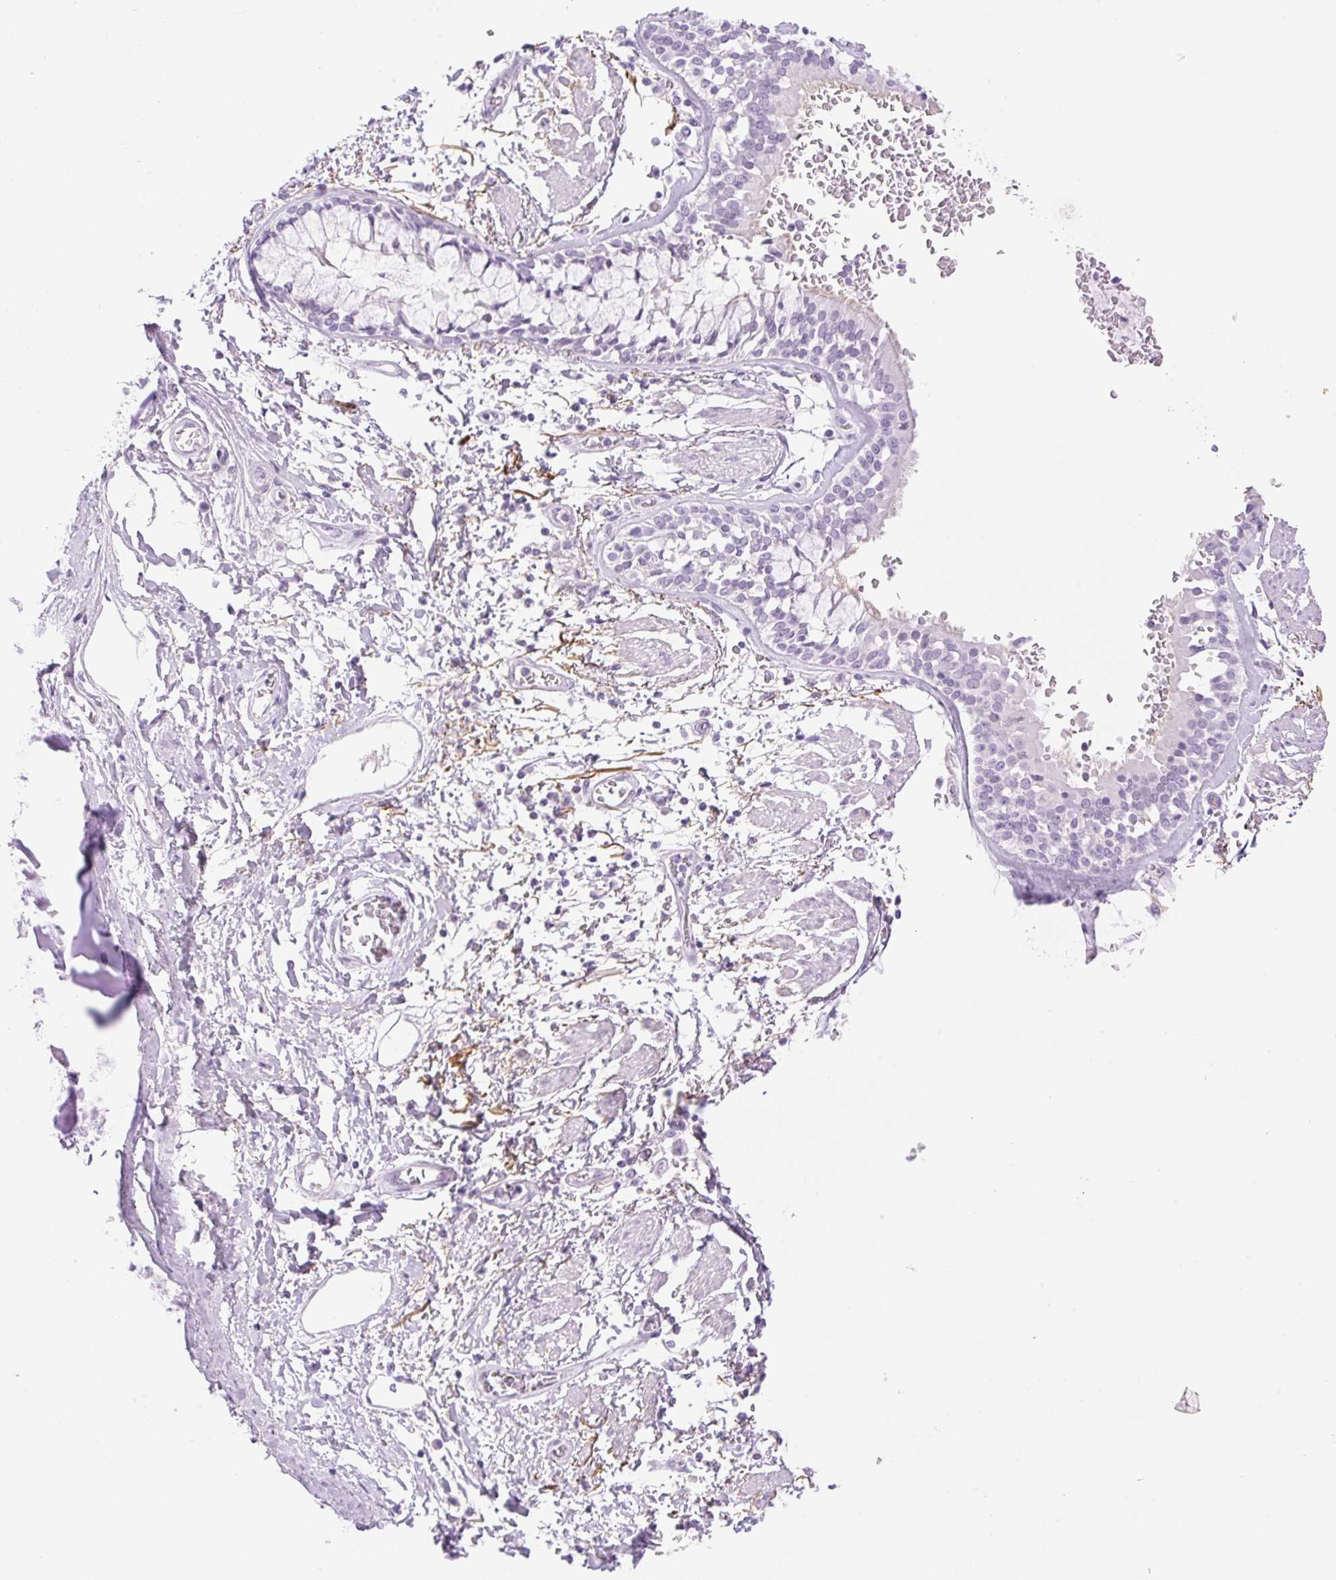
{"staining": {"intensity": "negative", "quantity": "none", "location": "none"}, "tissue": "adipose tissue", "cell_type": "Adipocytes", "image_type": "normal", "snomed": [{"axis": "morphology", "description": "Normal tissue, NOS"}, {"axis": "morphology", "description": "Degeneration, NOS"}, {"axis": "topography", "description": "Cartilage tissue"}, {"axis": "topography", "description": "Lung"}], "caption": "Protein analysis of unremarkable adipose tissue reveals no significant positivity in adipocytes.", "gene": "SP140L", "patient": {"sex": "female", "age": 61}}